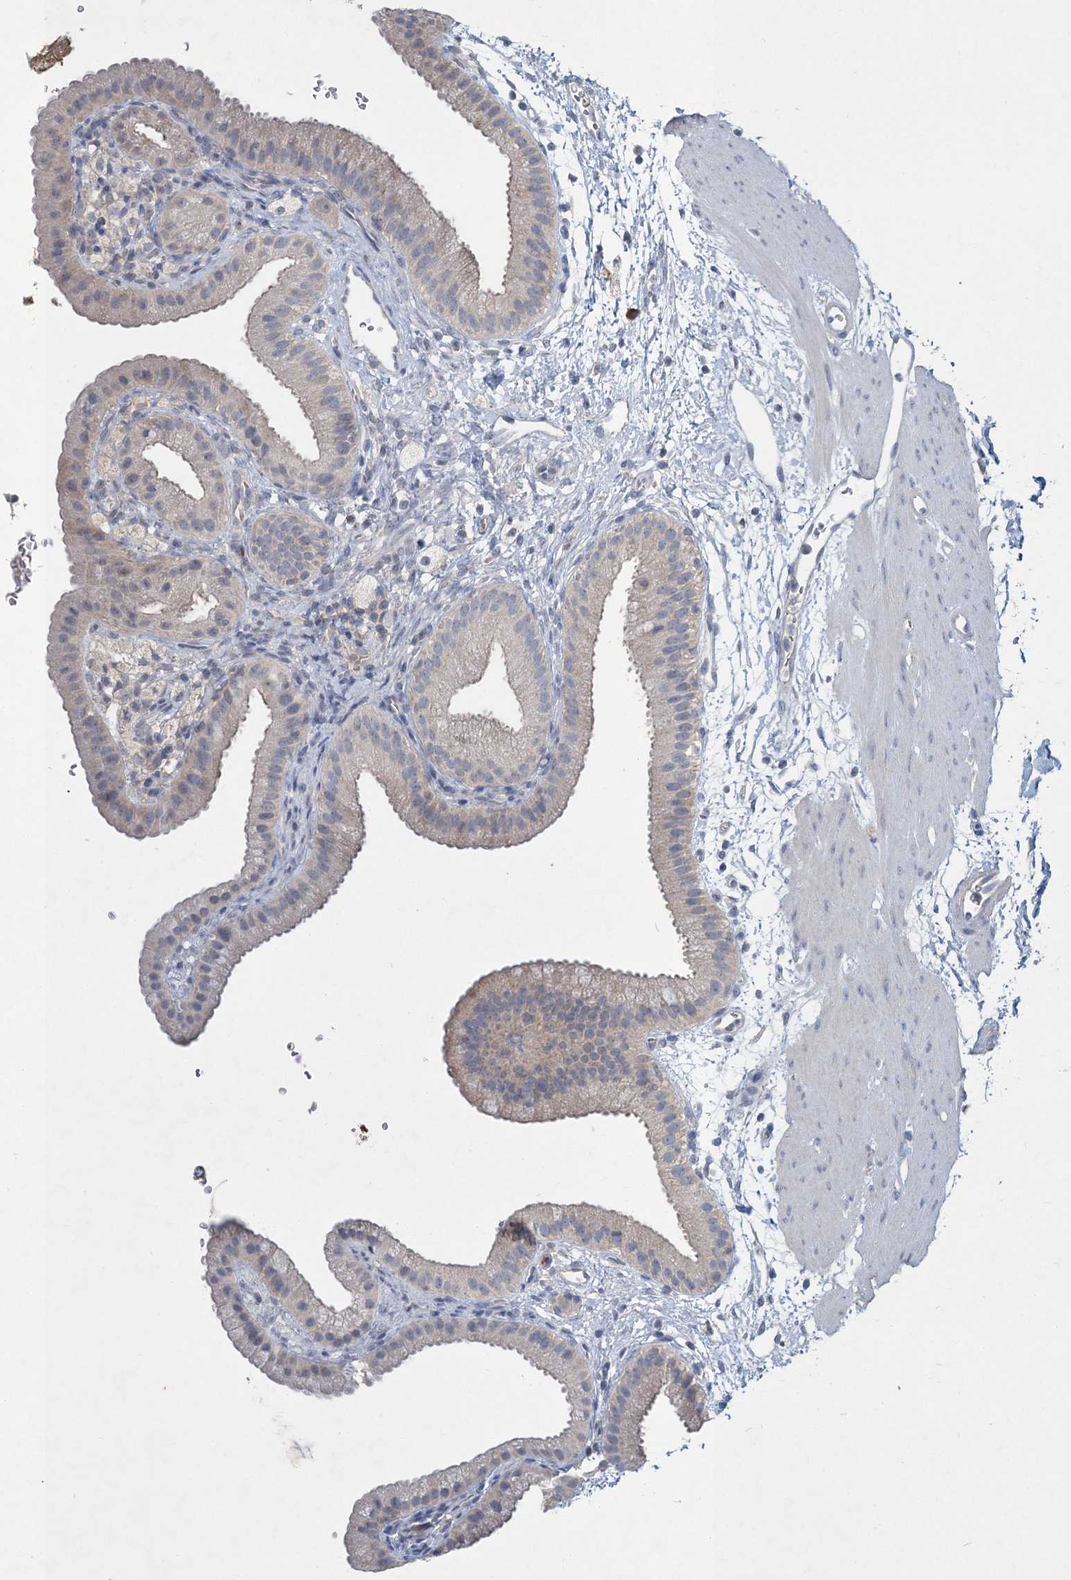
{"staining": {"intensity": "weak", "quantity": "<25%", "location": "cytoplasmic/membranous"}, "tissue": "gallbladder", "cell_type": "Glandular cells", "image_type": "normal", "snomed": [{"axis": "morphology", "description": "Normal tissue, NOS"}, {"axis": "topography", "description": "Gallbladder"}], "caption": "This is a histopathology image of IHC staining of benign gallbladder, which shows no staining in glandular cells. The staining is performed using DAB brown chromogen with nuclei counter-stained in using hematoxylin.", "gene": "RNF25", "patient": {"sex": "female", "age": 64}}